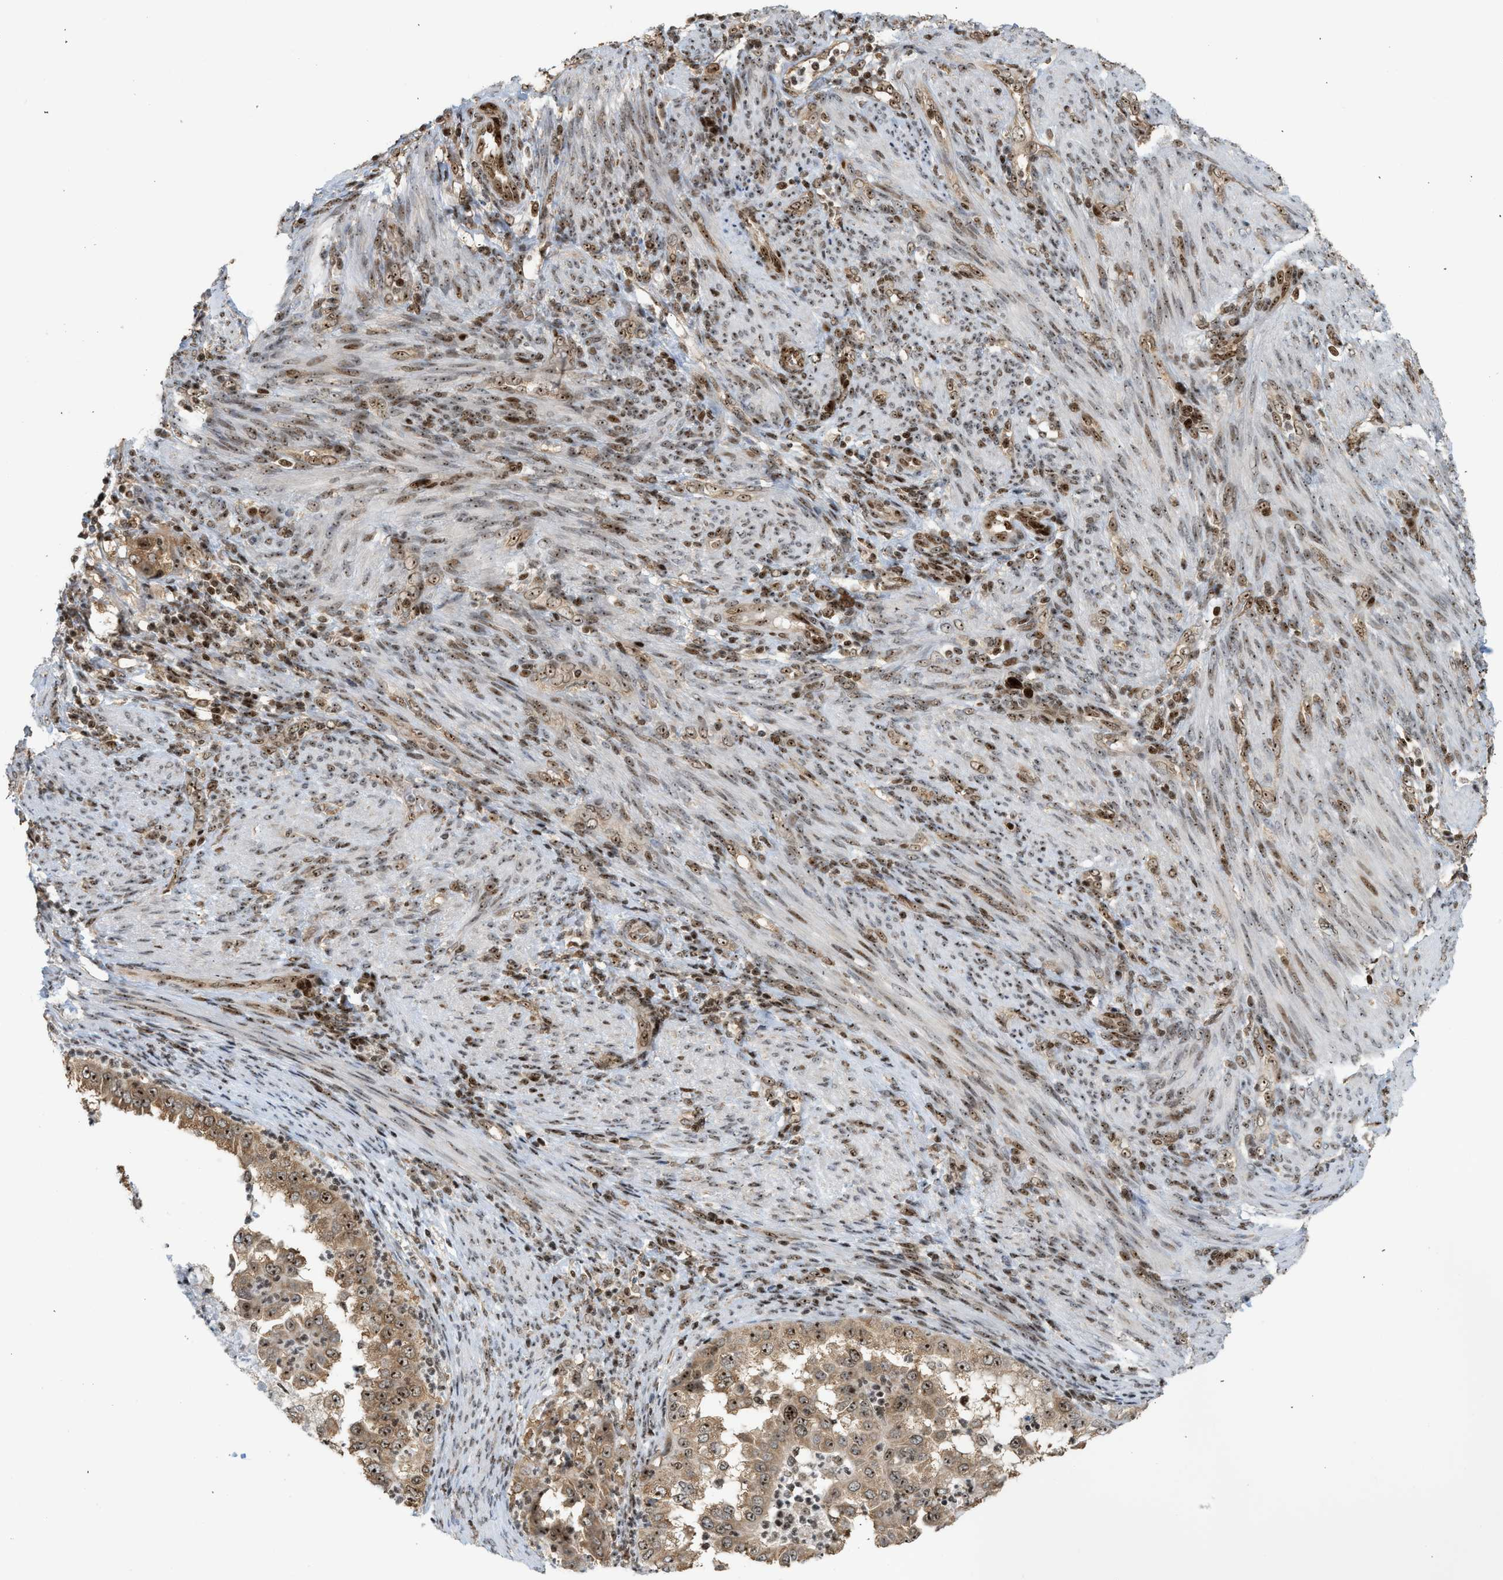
{"staining": {"intensity": "moderate", "quantity": ">75%", "location": "cytoplasmic/membranous,nuclear"}, "tissue": "endometrial cancer", "cell_type": "Tumor cells", "image_type": "cancer", "snomed": [{"axis": "morphology", "description": "Adenocarcinoma, NOS"}, {"axis": "topography", "description": "Endometrium"}], "caption": "Protein analysis of endometrial adenocarcinoma tissue shows moderate cytoplasmic/membranous and nuclear staining in about >75% of tumor cells. Nuclei are stained in blue.", "gene": "ZNF22", "patient": {"sex": "female", "age": 85}}